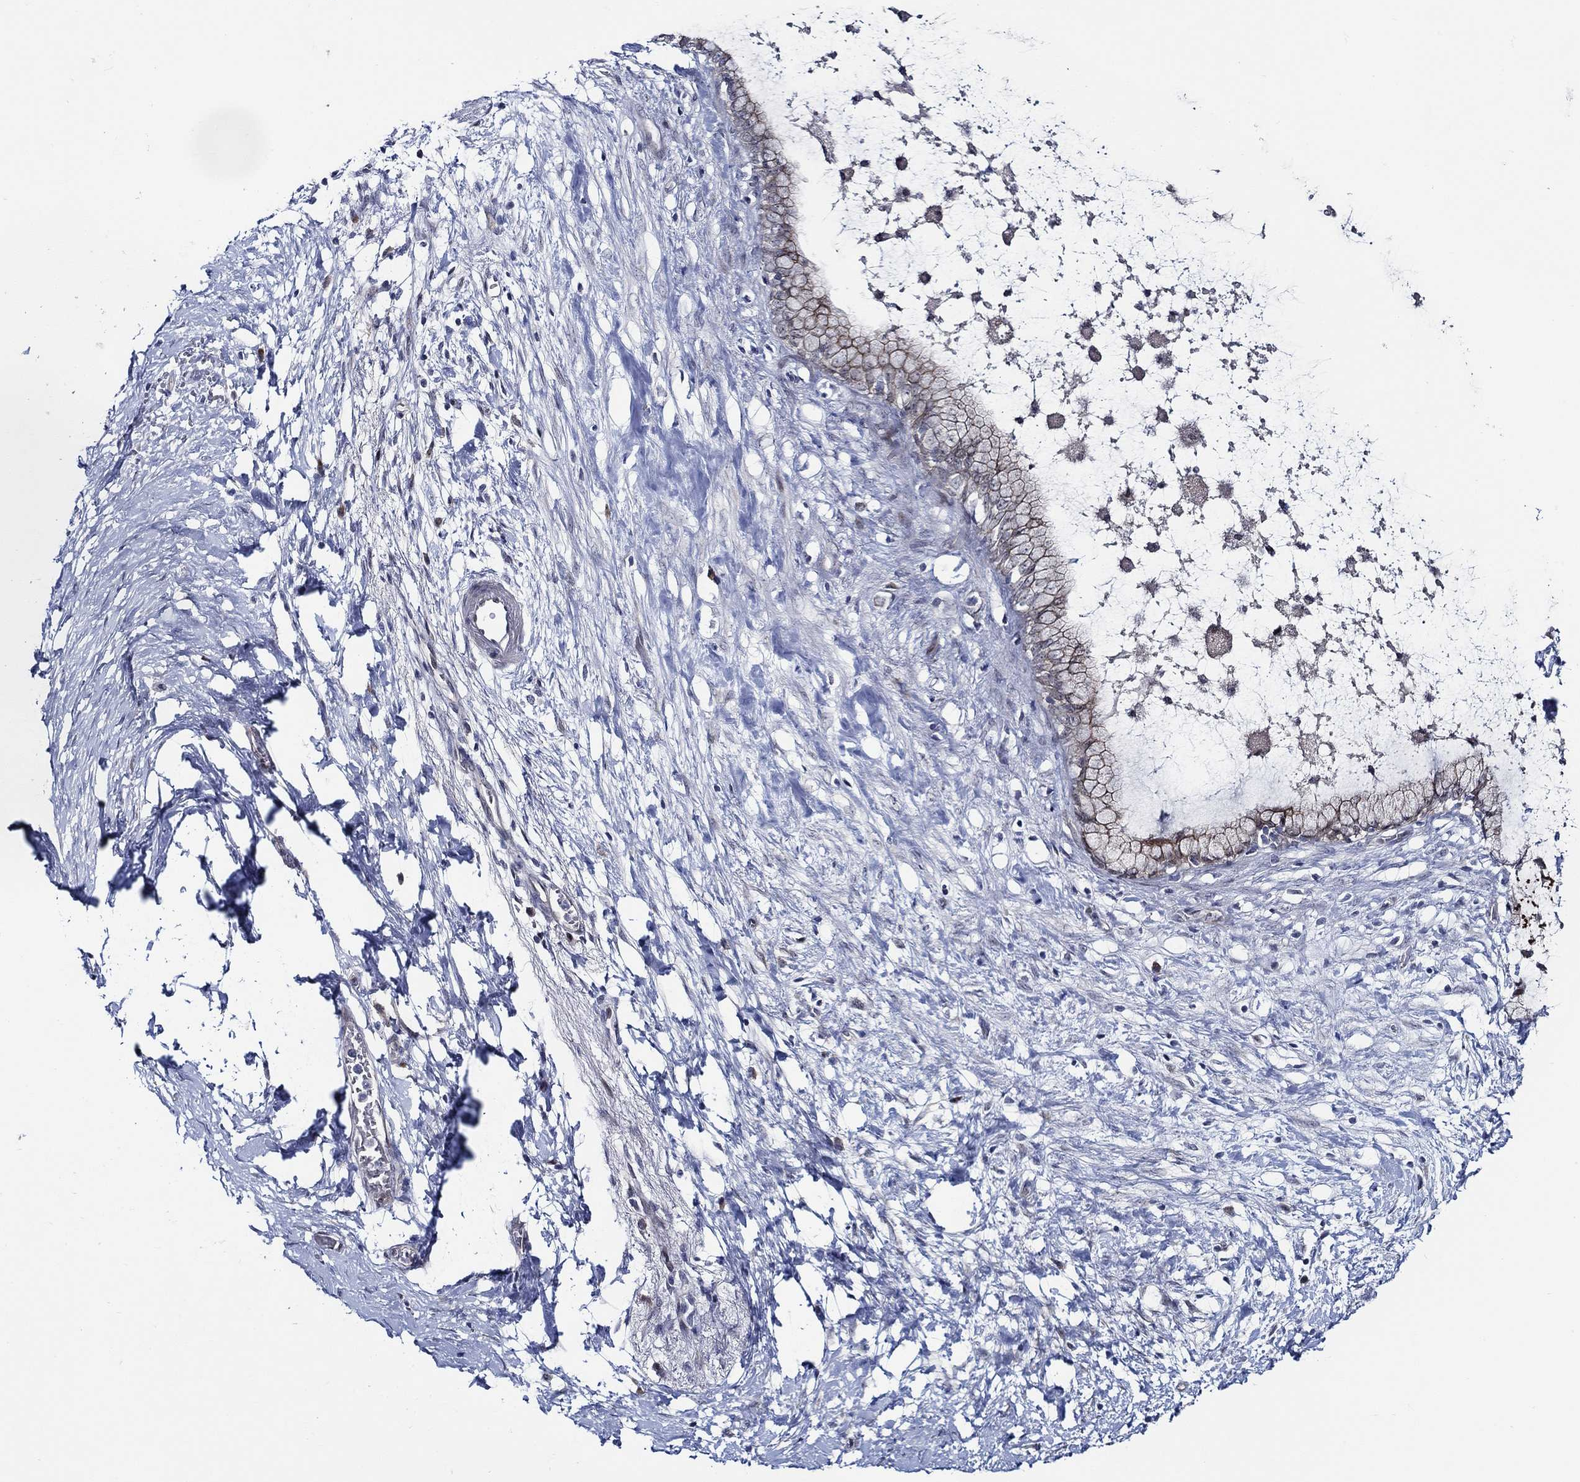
{"staining": {"intensity": "negative", "quantity": "none", "location": "none"}, "tissue": "pancreatic cancer", "cell_type": "Tumor cells", "image_type": "cancer", "snomed": [{"axis": "morphology", "description": "Adenocarcinoma, NOS"}, {"axis": "topography", "description": "Pancreas"}], "caption": "A high-resolution micrograph shows immunohistochemistry (IHC) staining of pancreatic adenocarcinoma, which demonstrates no significant staining in tumor cells.", "gene": "C8orf48", "patient": {"sex": "female", "age": 72}}